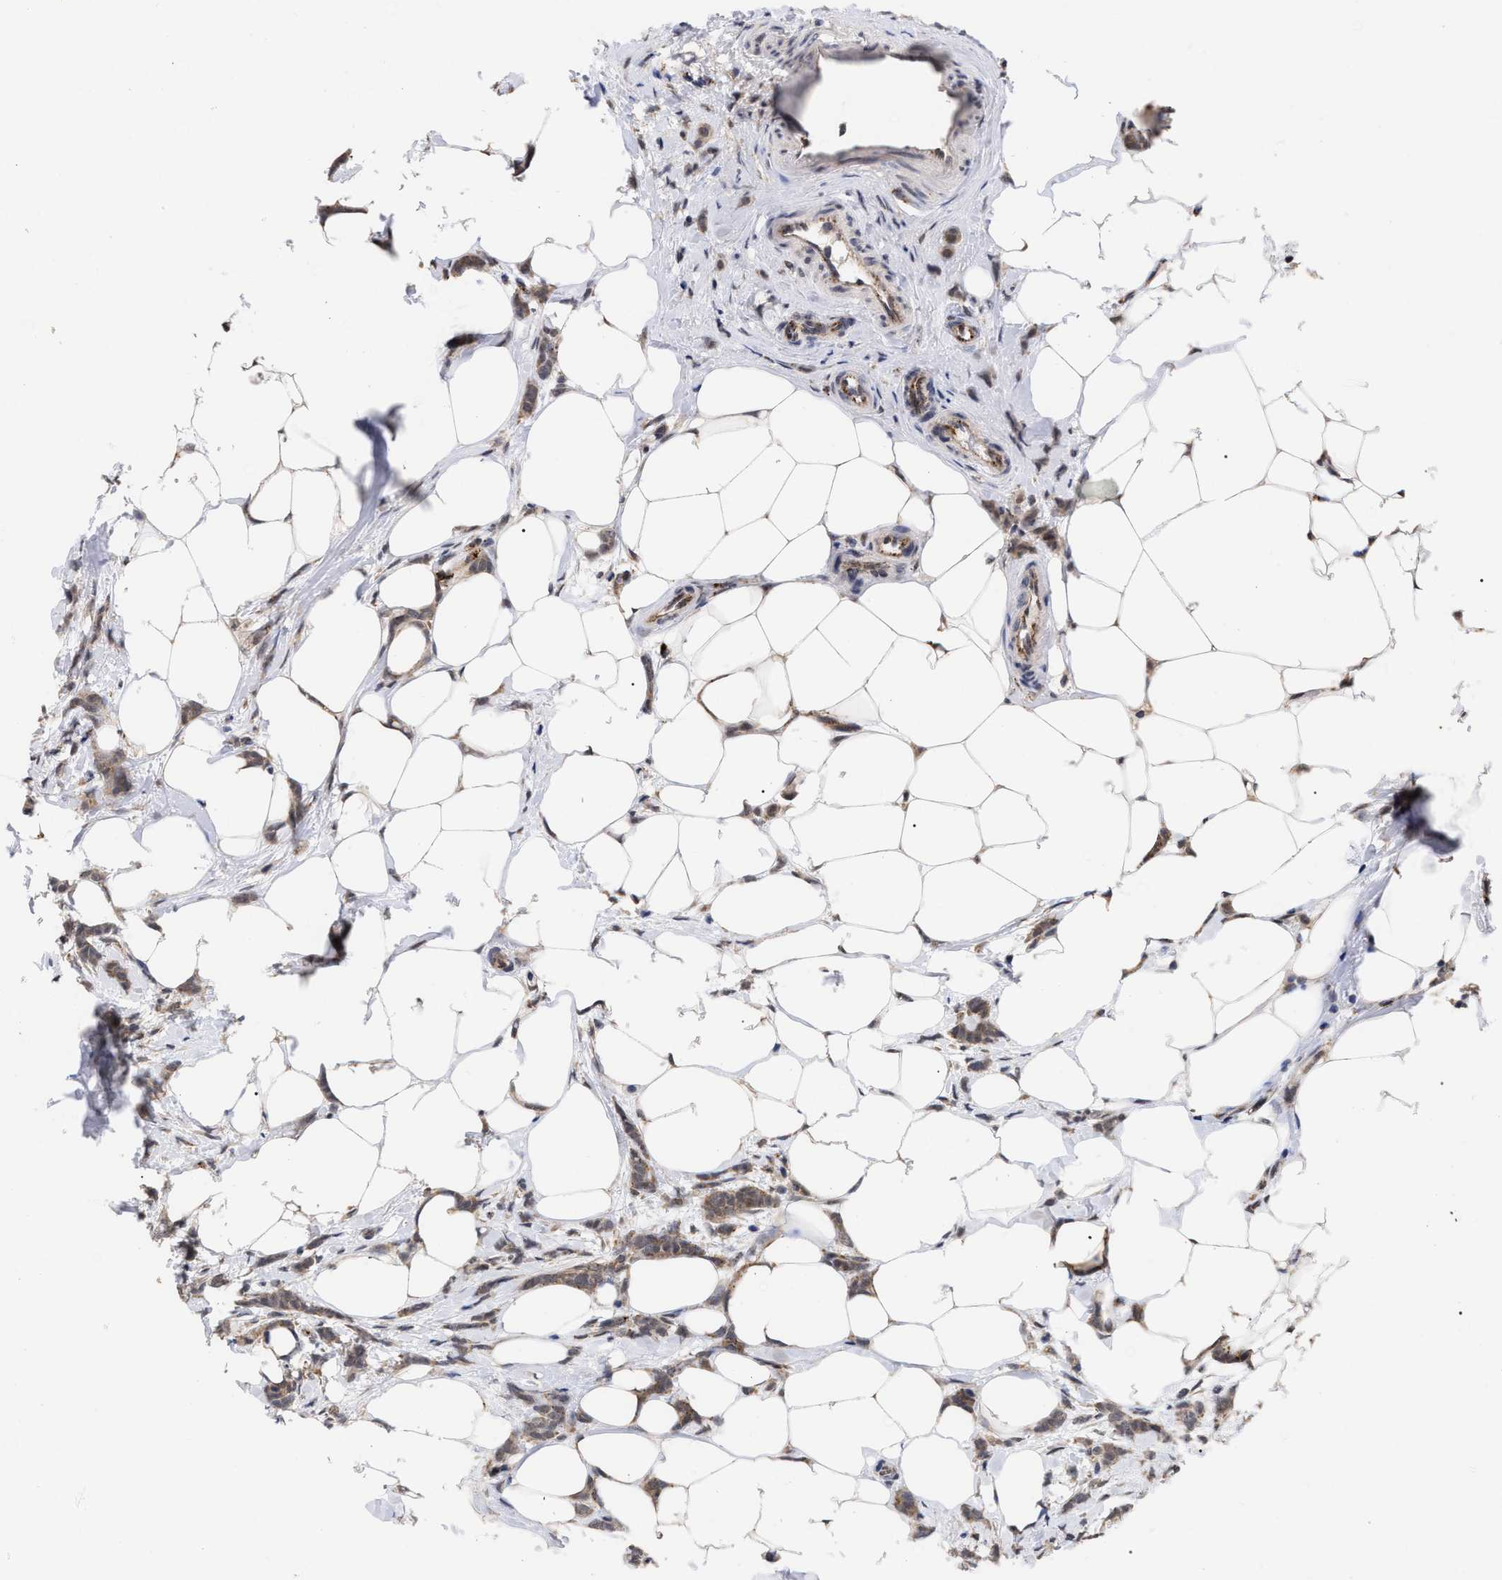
{"staining": {"intensity": "moderate", "quantity": ">75%", "location": "cytoplasmic/membranous"}, "tissue": "breast cancer", "cell_type": "Tumor cells", "image_type": "cancer", "snomed": [{"axis": "morphology", "description": "Lobular carcinoma, in situ"}, {"axis": "morphology", "description": "Lobular carcinoma"}, {"axis": "topography", "description": "Breast"}], "caption": "IHC of lobular carcinoma (breast) displays medium levels of moderate cytoplasmic/membranous staining in about >75% of tumor cells.", "gene": "UPF1", "patient": {"sex": "female", "age": 41}}